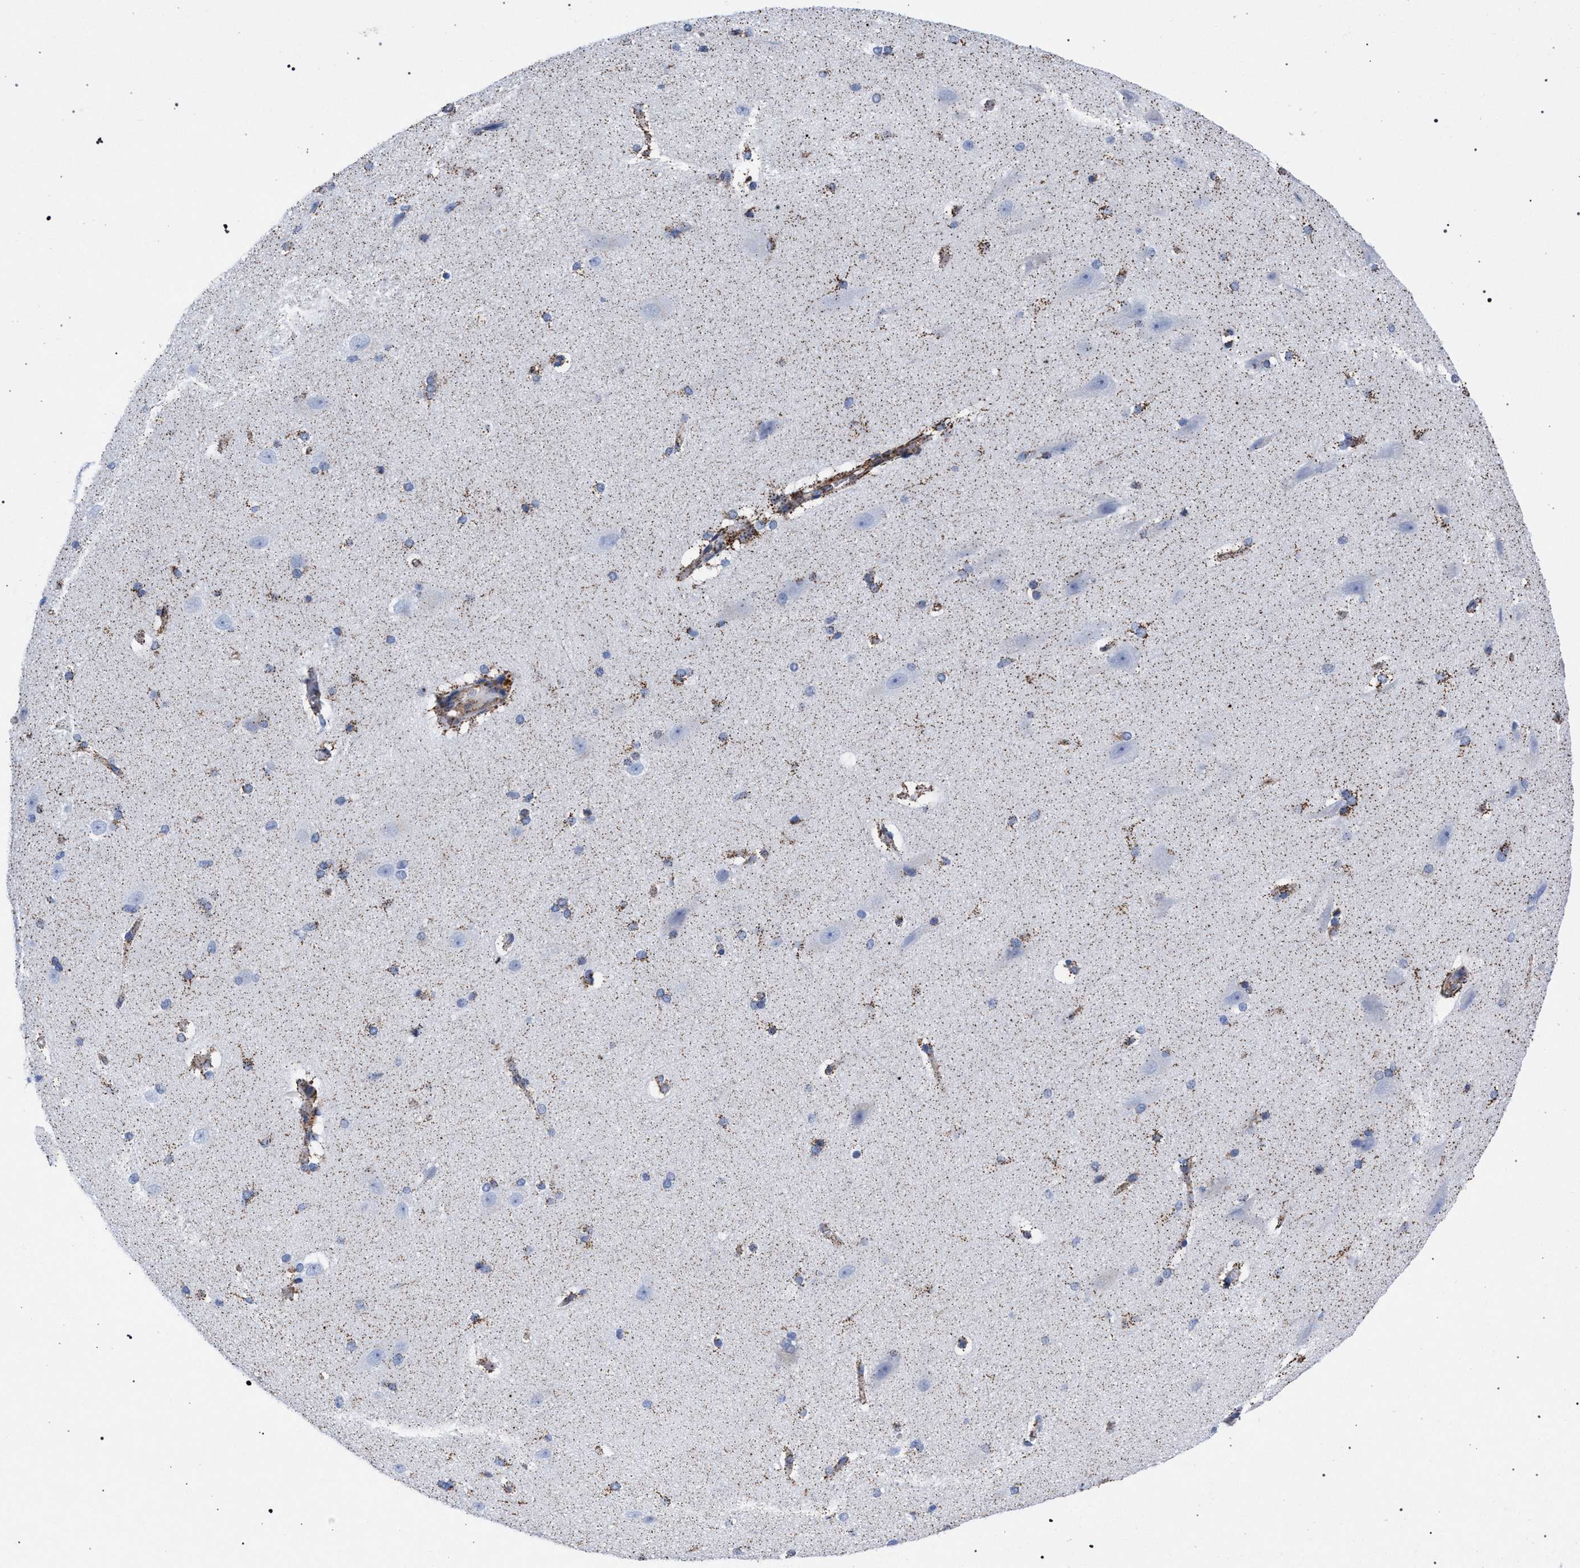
{"staining": {"intensity": "moderate", "quantity": ">75%", "location": "cytoplasmic/membranous"}, "tissue": "cerebral cortex", "cell_type": "Endothelial cells", "image_type": "normal", "snomed": [{"axis": "morphology", "description": "Normal tissue, NOS"}, {"axis": "topography", "description": "Cerebral cortex"}, {"axis": "topography", "description": "Hippocampus"}], "caption": "Normal cerebral cortex was stained to show a protein in brown. There is medium levels of moderate cytoplasmic/membranous positivity in approximately >75% of endothelial cells. The staining was performed using DAB to visualize the protein expression in brown, while the nuclei were stained in blue with hematoxylin (Magnification: 20x).", "gene": "ACADS", "patient": {"sex": "female", "age": 19}}